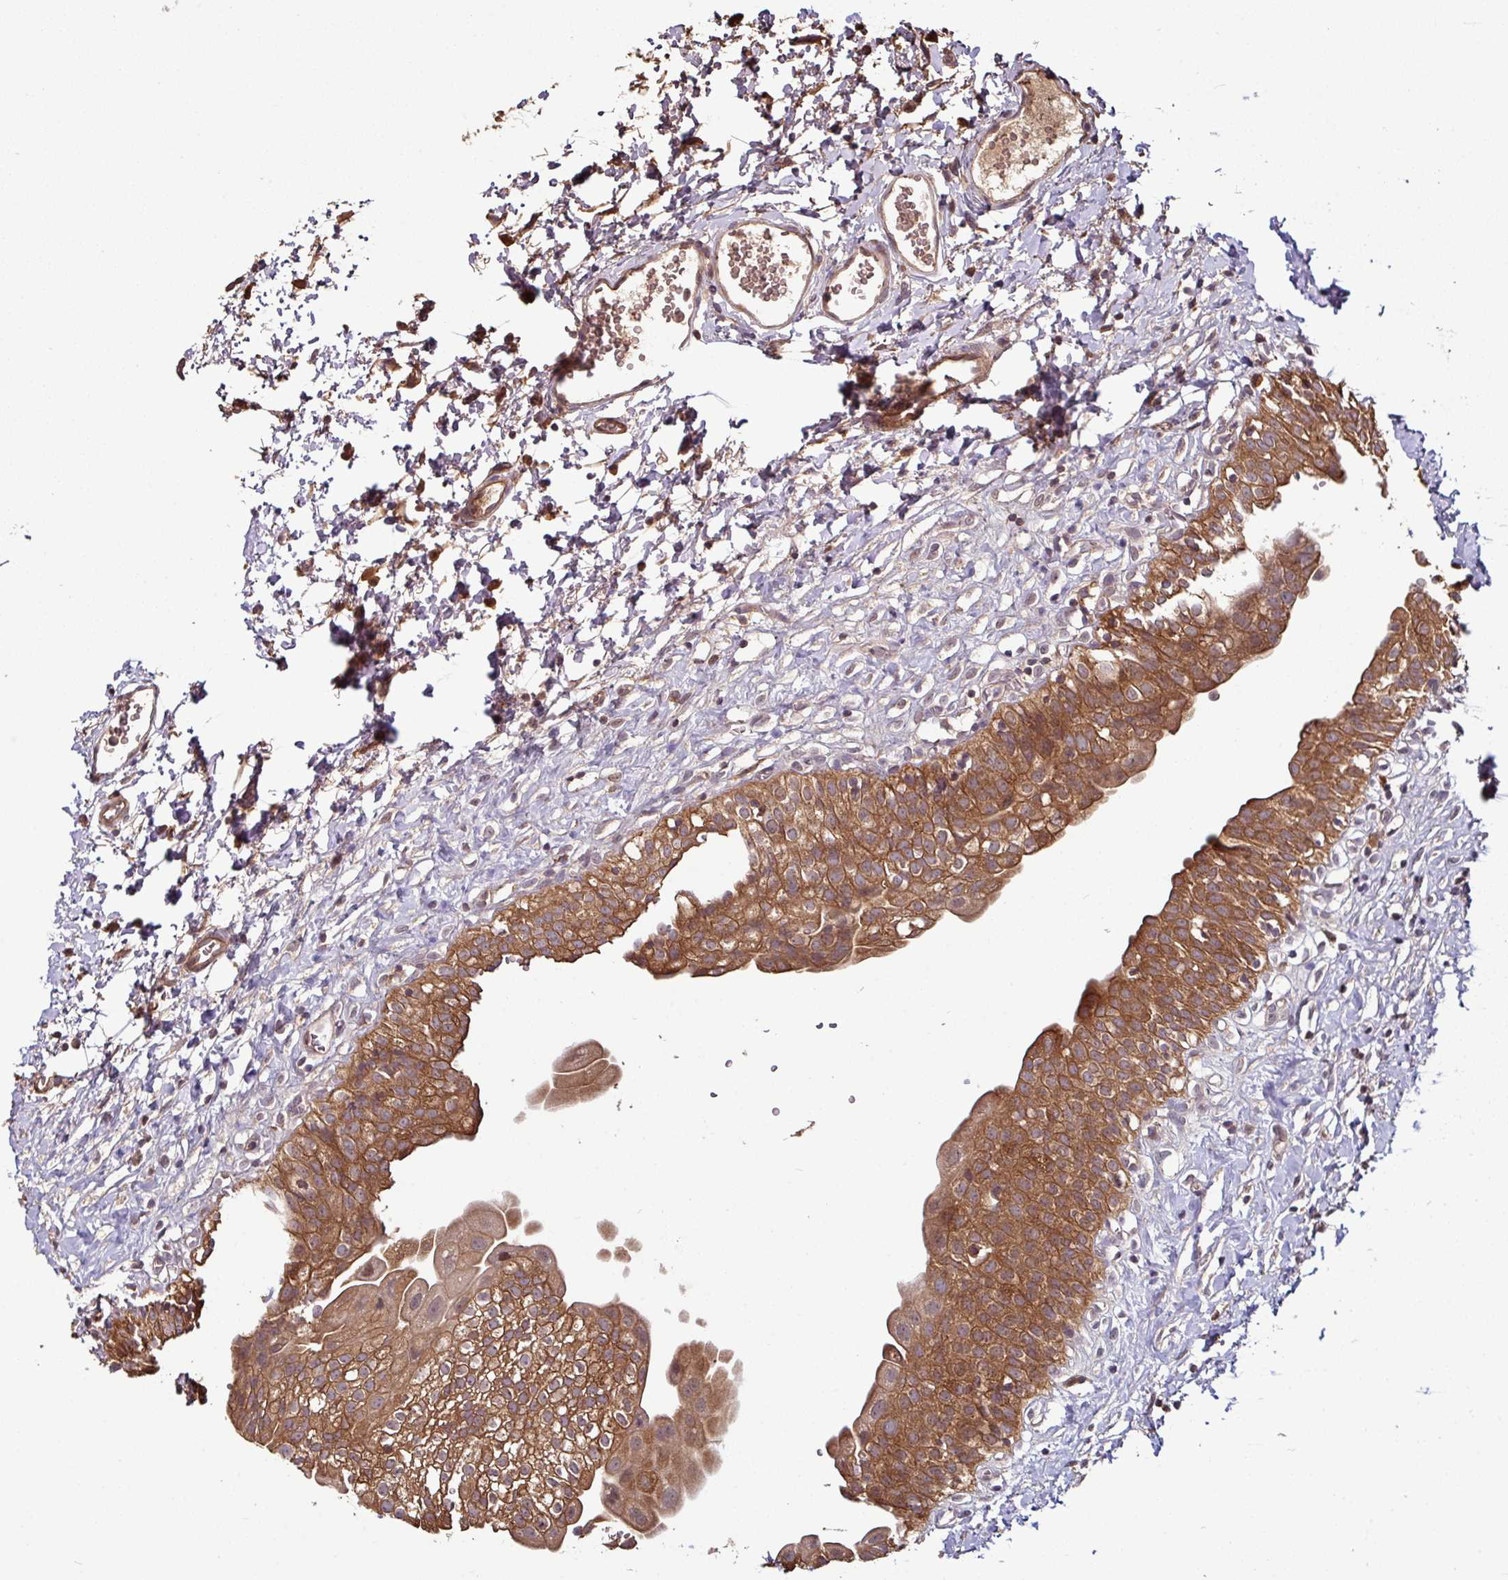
{"staining": {"intensity": "strong", "quantity": ">75%", "location": "cytoplasmic/membranous"}, "tissue": "urinary bladder", "cell_type": "Urothelial cells", "image_type": "normal", "snomed": [{"axis": "morphology", "description": "Normal tissue, NOS"}, {"axis": "topography", "description": "Urinary bladder"}], "caption": "Urothelial cells display high levels of strong cytoplasmic/membranous staining in approximately >75% of cells in normal human urinary bladder.", "gene": "GNPDA1", "patient": {"sex": "male", "age": 51}}